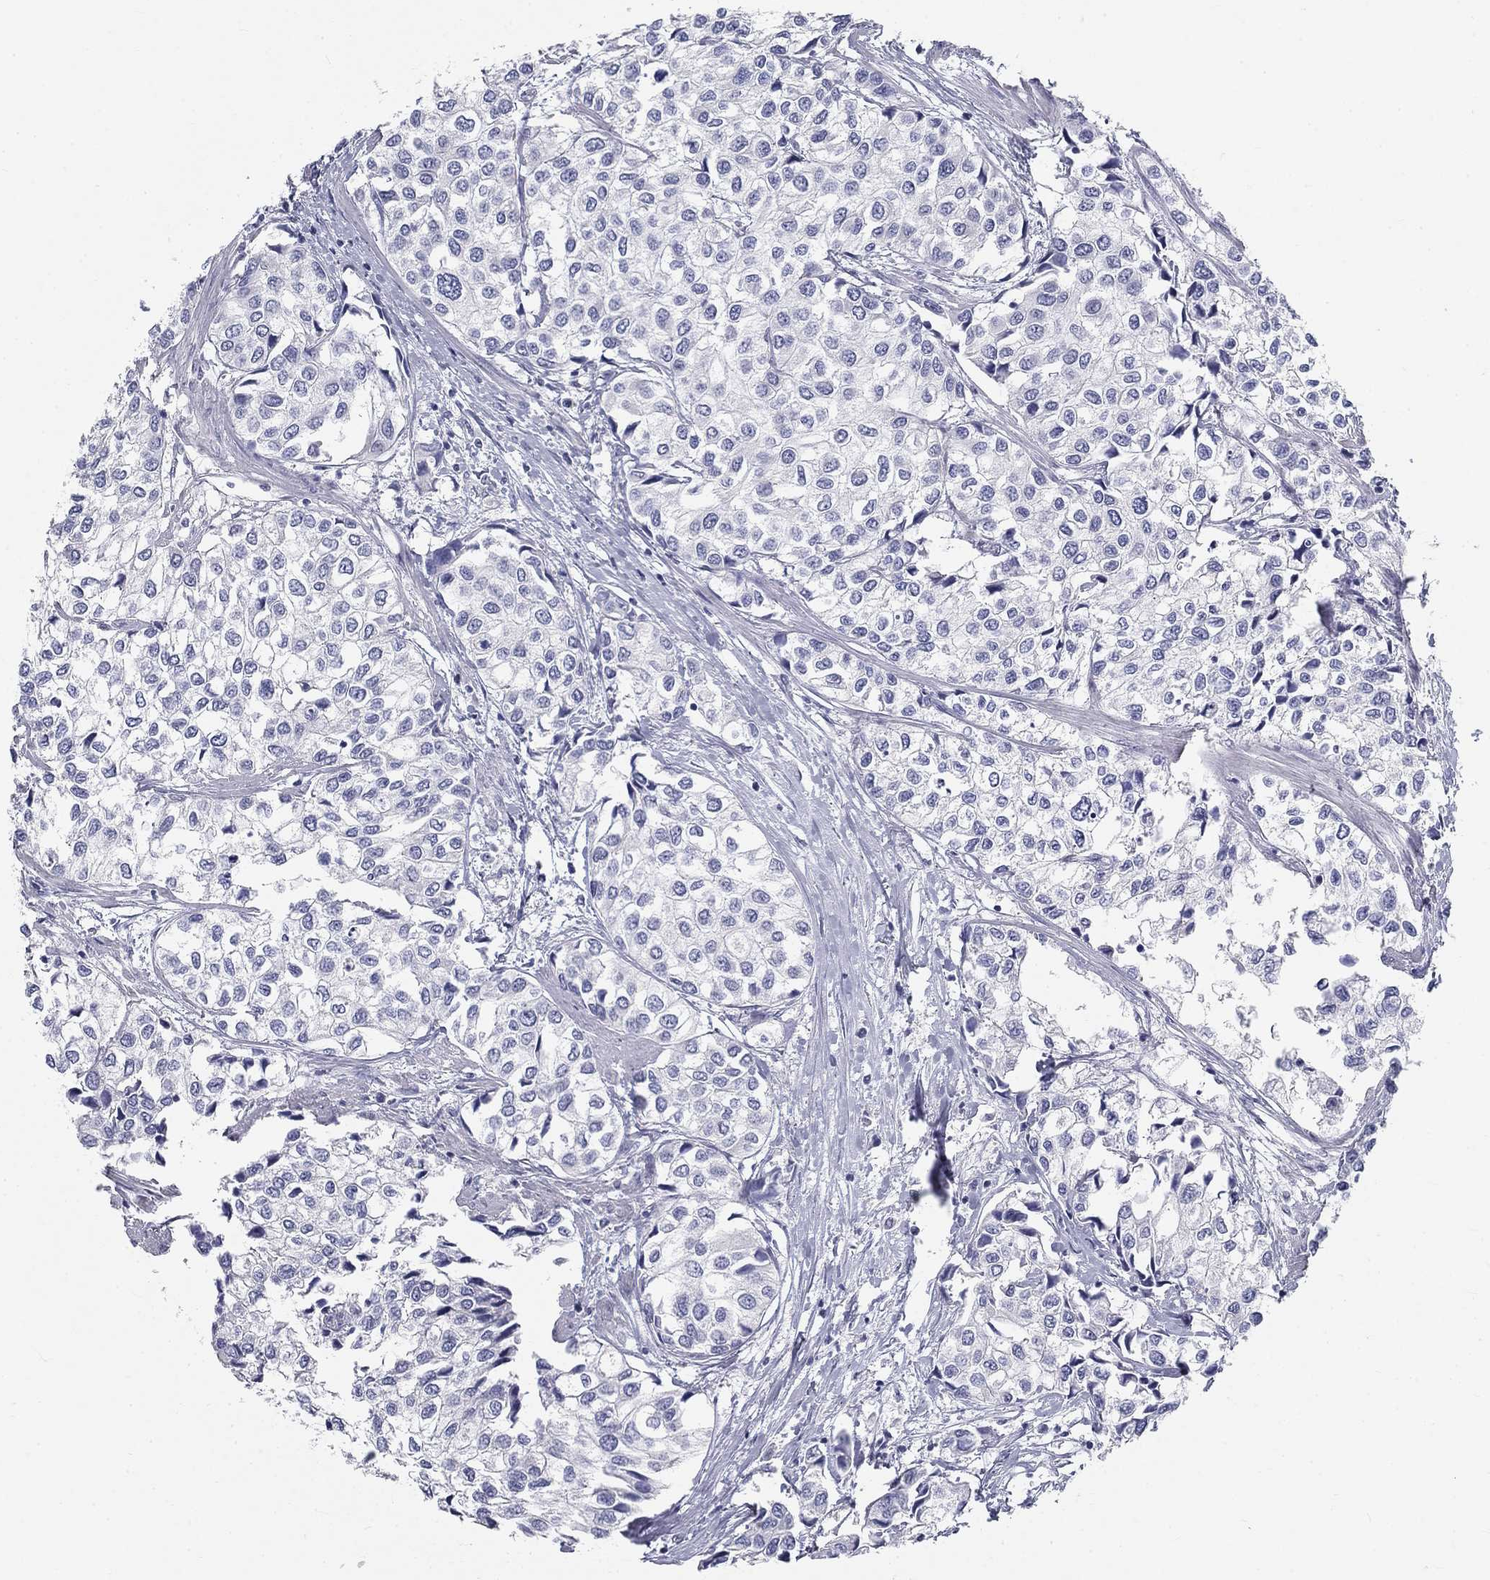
{"staining": {"intensity": "negative", "quantity": "none", "location": "none"}, "tissue": "urothelial cancer", "cell_type": "Tumor cells", "image_type": "cancer", "snomed": [{"axis": "morphology", "description": "Urothelial carcinoma, High grade"}, {"axis": "topography", "description": "Urinary bladder"}], "caption": "Urothelial carcinoma (high-grade) was stained to show a protein in brown. There is no significant staining in tumor cells. (DAB immunohistochemistry visualized using brightfield microscopy, high magnification).", "gene": "GALNTL5", "patient": {"sex": "male", "age": 73}}